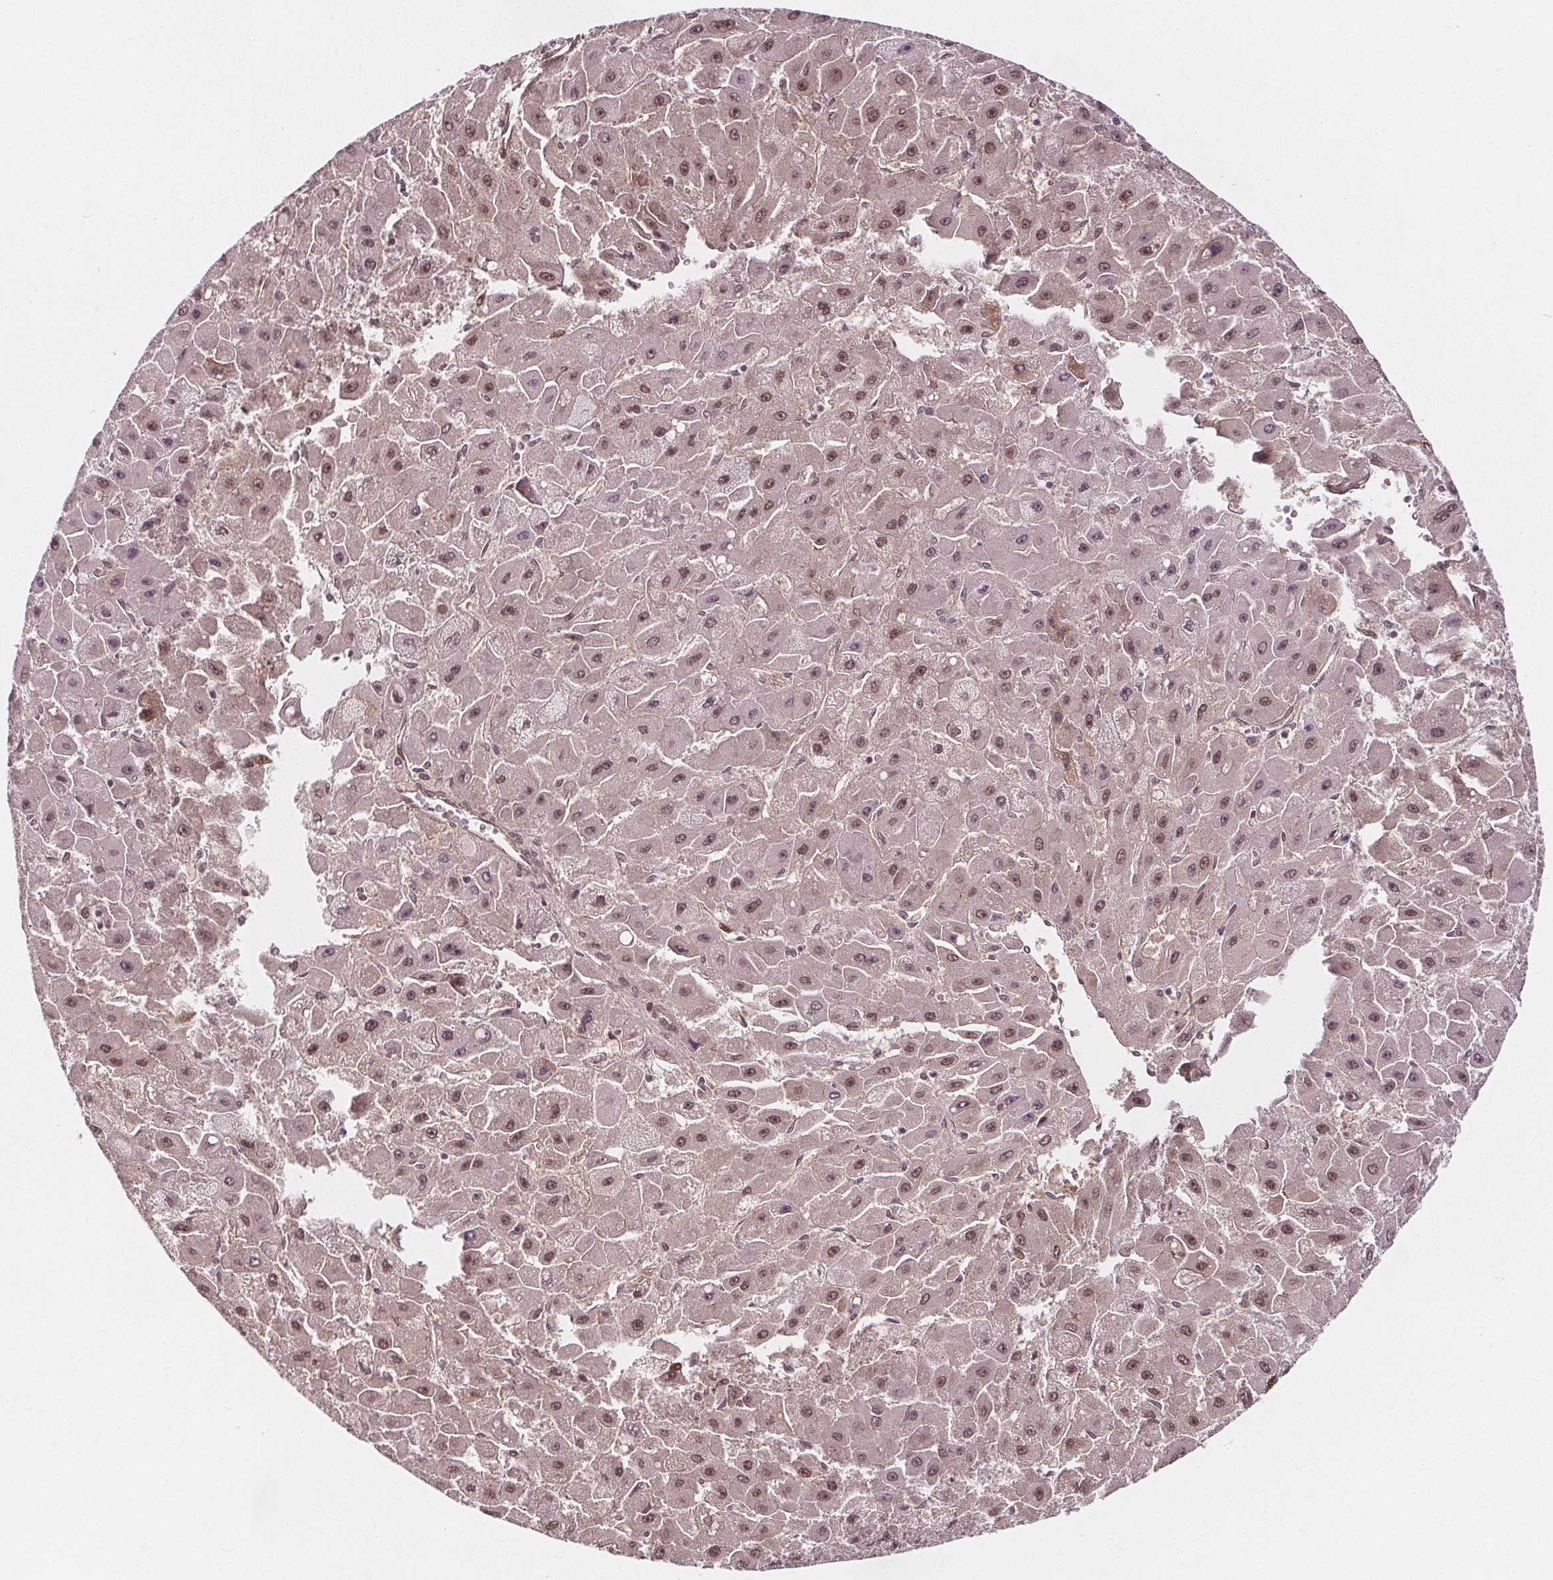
{"staining": {"intensity": "moderate", "quantity": ">75%", "location": "nuclear"}, "tissue": "liver cancer", "cell_type": "Tumor cells", "image_type": "cancer", "snomed": [{"axis": "morphology", "description": "Carcinoma, Hepatocellular, NOS"}, {"axis": "topography", "description": "Liver"}], "caption": "Immunohistochemical staining of human hepatocellular carcinoma (liver) exhibits moderate nuclear protein staining in about >75% of tumor cells.", "gene": "AKT1S1", "patient": {"sex": "female", "age": 25}}